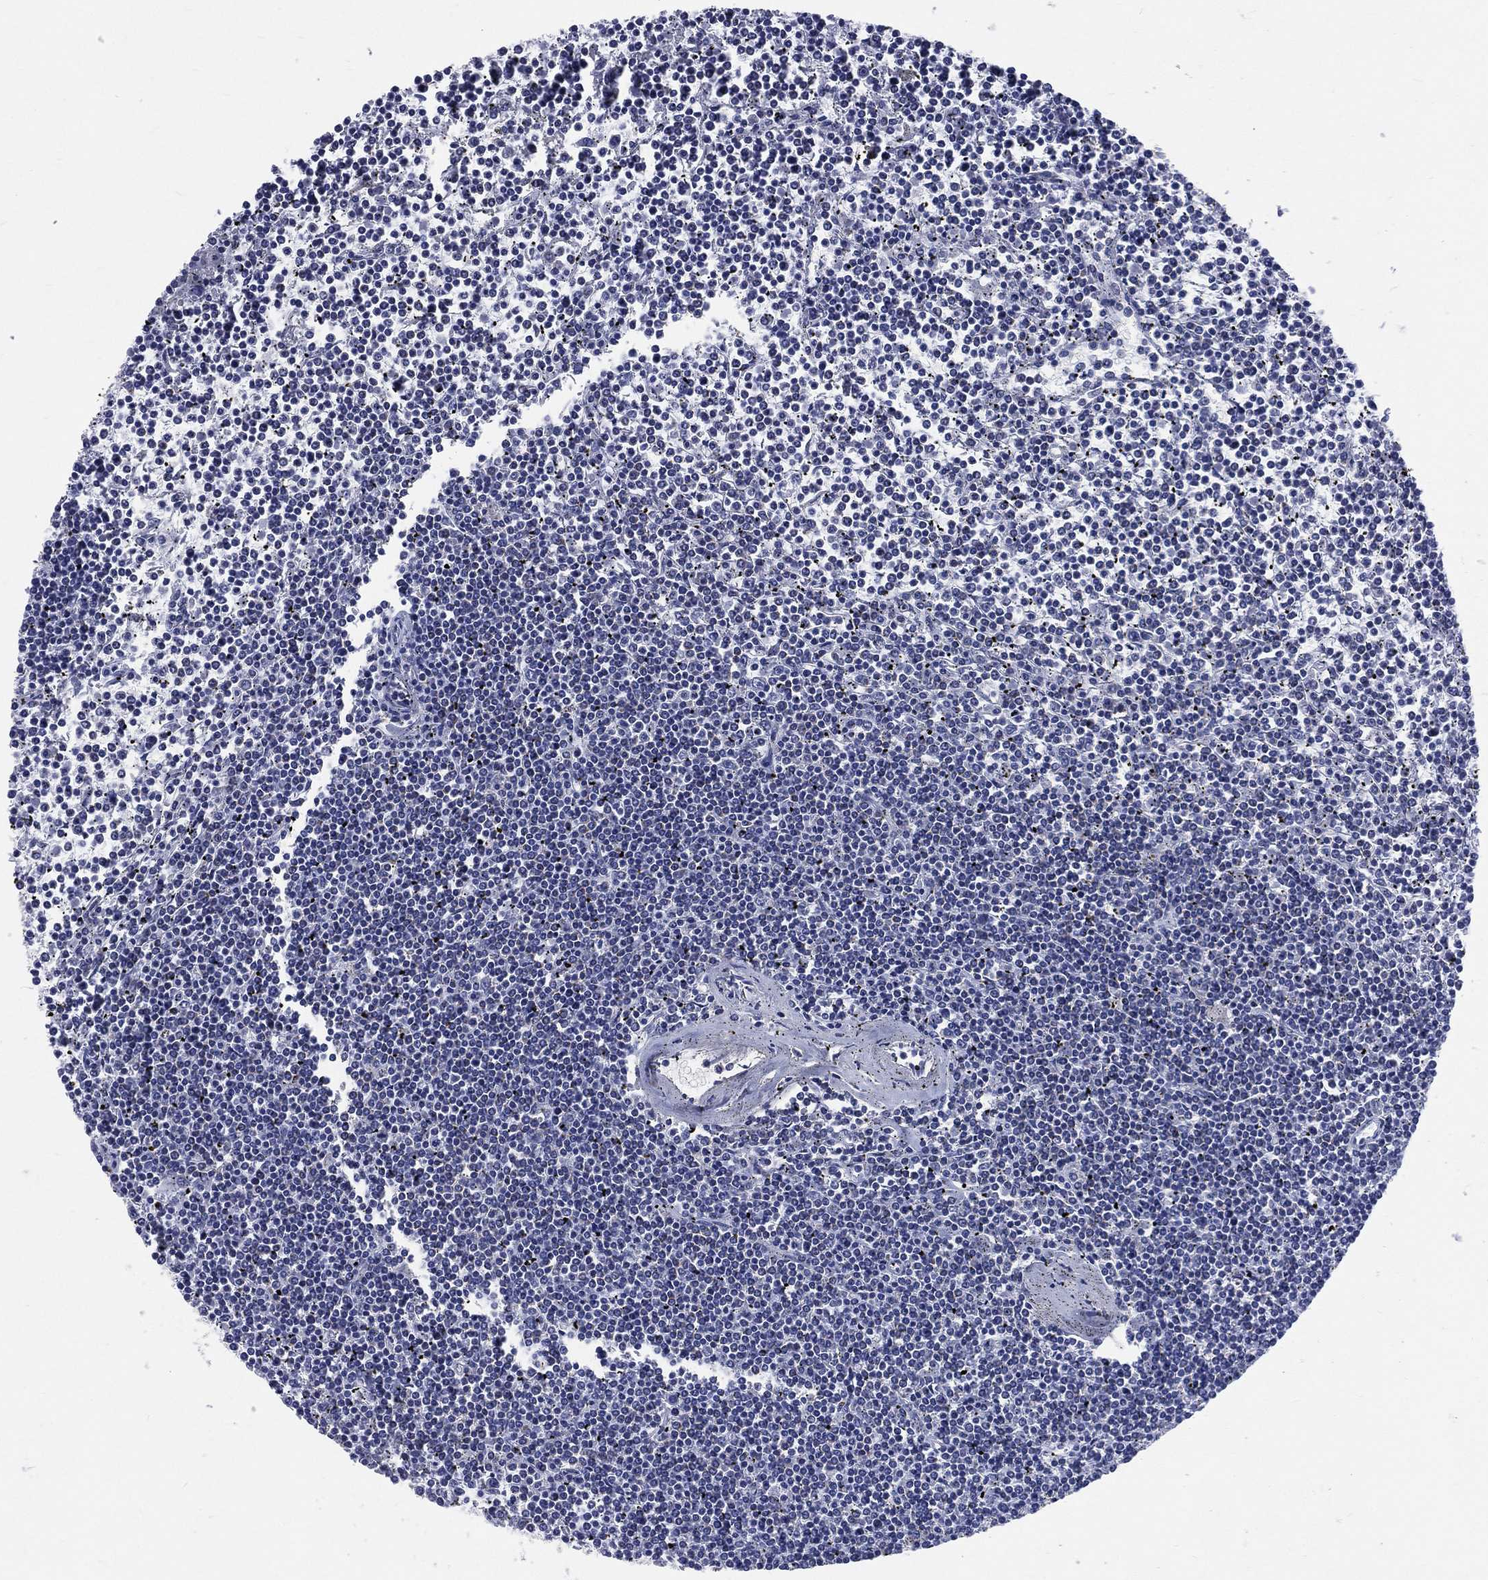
{"staining": {"intensity": "negative", "quantity": "none", "location": "none"}, "tissue": "lymphoma", "cell_type": "Tumor cells", "image_type": "cancer", "snomed": [{"axis": "morphology", "description": "Malignant lymphoma, non-Hodgkin's type, Low grade"}, {"axis": "topography", "description": "Spleen"}], "caption": "Immunohistochemistry image of neoplastic tissue: low-grade malignant lymphoma, non-Hodgkin's type stained with DAB (3,3'-diaminobenzidine) reveals no significant protein positivity in tumor cells.", "gene": "MLLT10", "patient": {"sex": "female", "age": 19}}